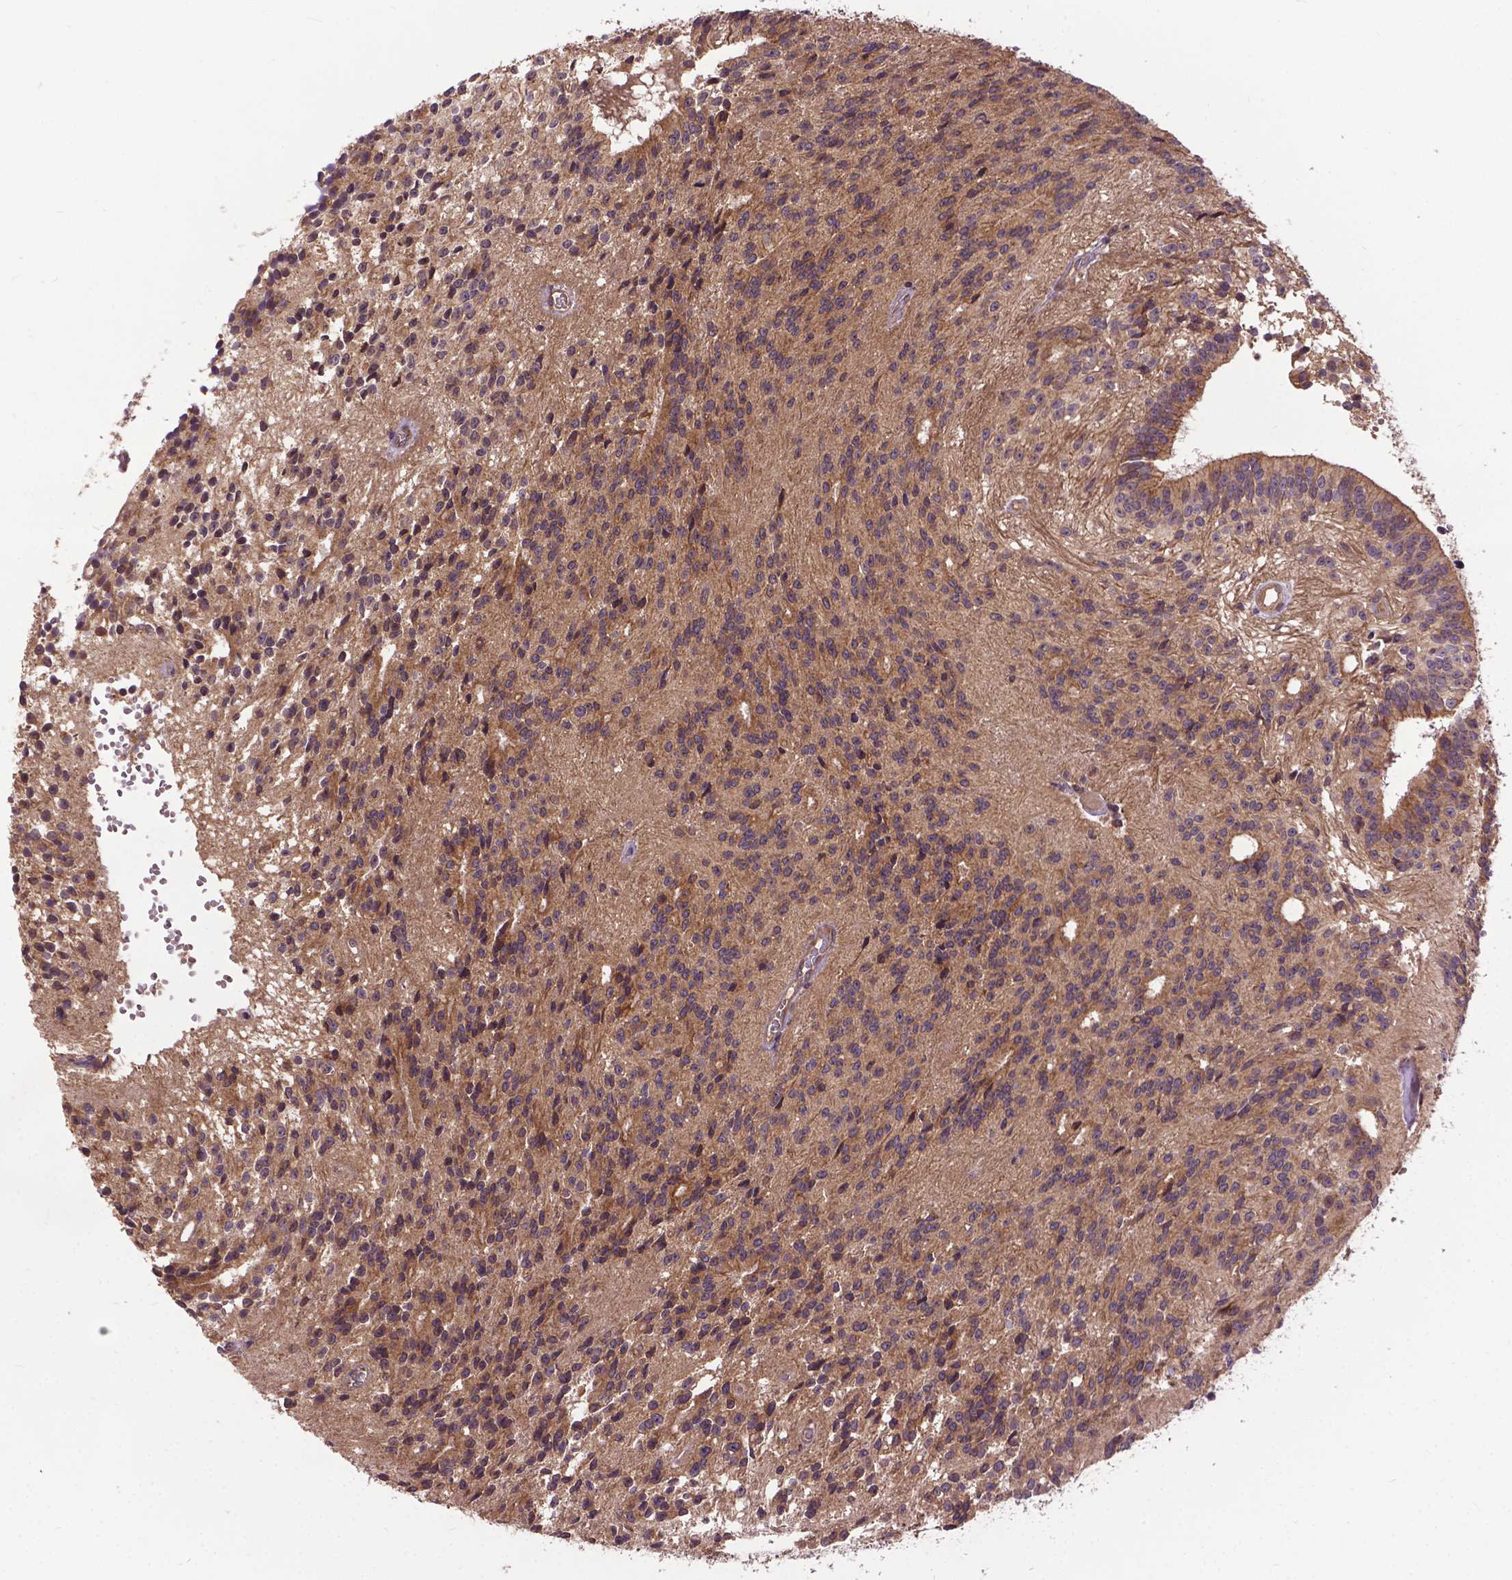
{"staining": {"intensity": "moderate", "quantity": ">75%", "location": "cytoplasmic/membranous"}, "tissue": "glioma", "cell_type": "Tumor cells", "image_type": "cancer", "snomed": [{"axis": "morphology", "description": "Glioma, malignant, Low grade"}, {"axis": "topography", "description": "Brain"}], "caption": "The immunohistochemical stain highlights moderate cytoplasmic/membranous positivity in tumor cells of glioma tissue. (Brightfield microscopy of DAB IHC at high magnification).", "gene": "ZNF616", "patient": {"sex": "male", "age": 31}}